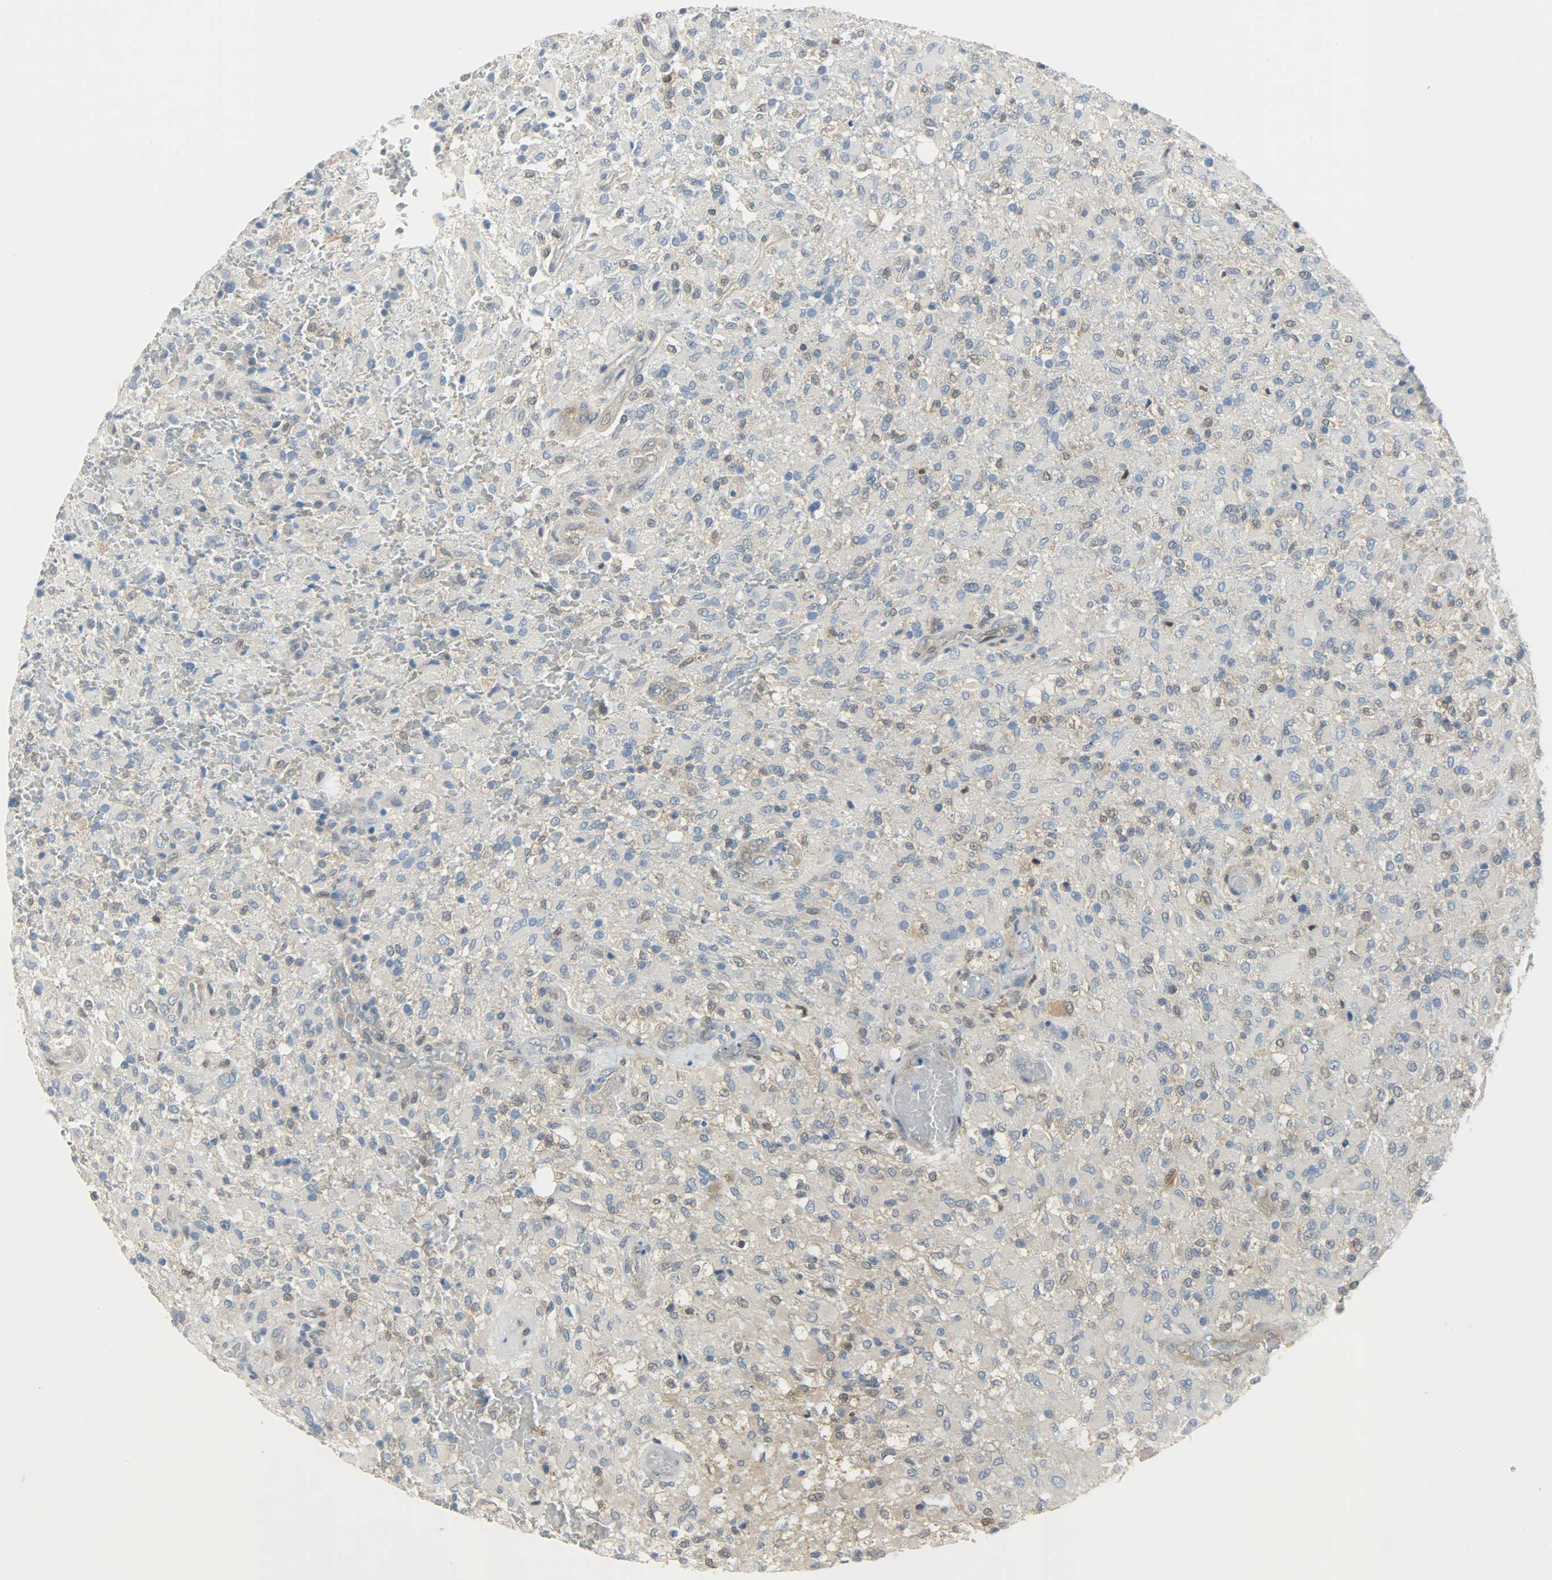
{"staining": {"intensity": "weak", "quantity": "<25%", "location": "cytoplasmic/membranous"}, "tissue": "glioma", "cell_type": "Tumor cells", "image_type": "cancer", "snomed": [{"axis": "morphology", "description": "Glioma, malignant, High grade"}, {"axis": "topography", "description": "Brain"}], "caption": "This is a image of immunohistochemistry staining of malignant glioma (high-grade), which shows no positivity in tumor cells.", "gene": "EIF4EBP1", "patient": {"sex": "male", "age": 71}}